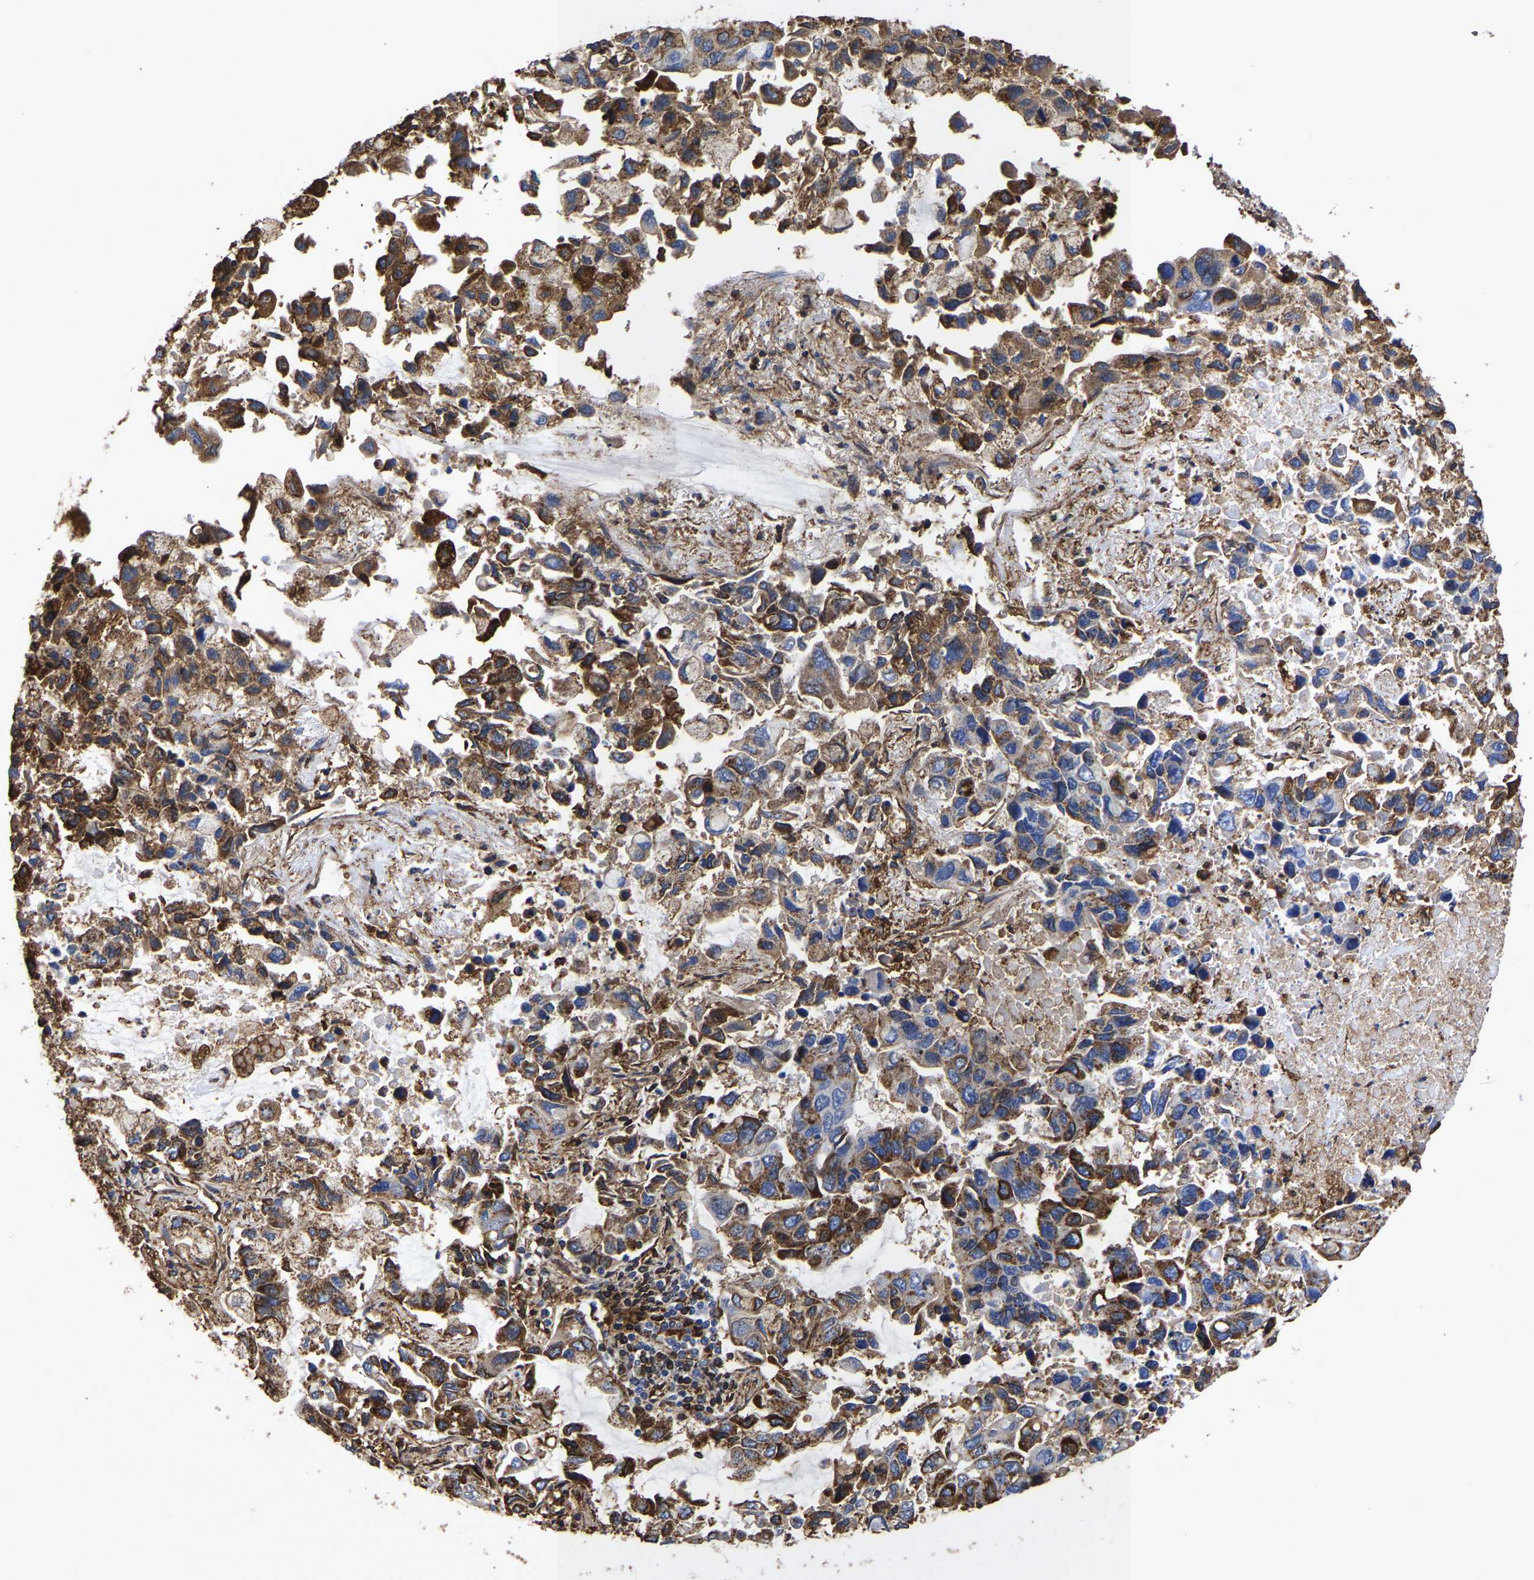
{"staining": {"intensity": "strong", "quantity": "25%-75%", "location": "cytoplasmic/membranous"}, "tissue": "lung cancer", "cell_type": "Tumor cells", "image_type": "cancer", "snomed": [{"axis": "morphology", "description": "Adenocarcinoma, NOS"}, {"axis": "topography", "description": "Lung"}], "caption": "Immunohistochemical staining of human lung cancer (adenocarcinoma) demonstrates strong cytoplasmic/membranous protein expression in approximately 25%-75% of tumor cells.", "gene": "LIF", "patient": {"sex": "male", "age": 64}}